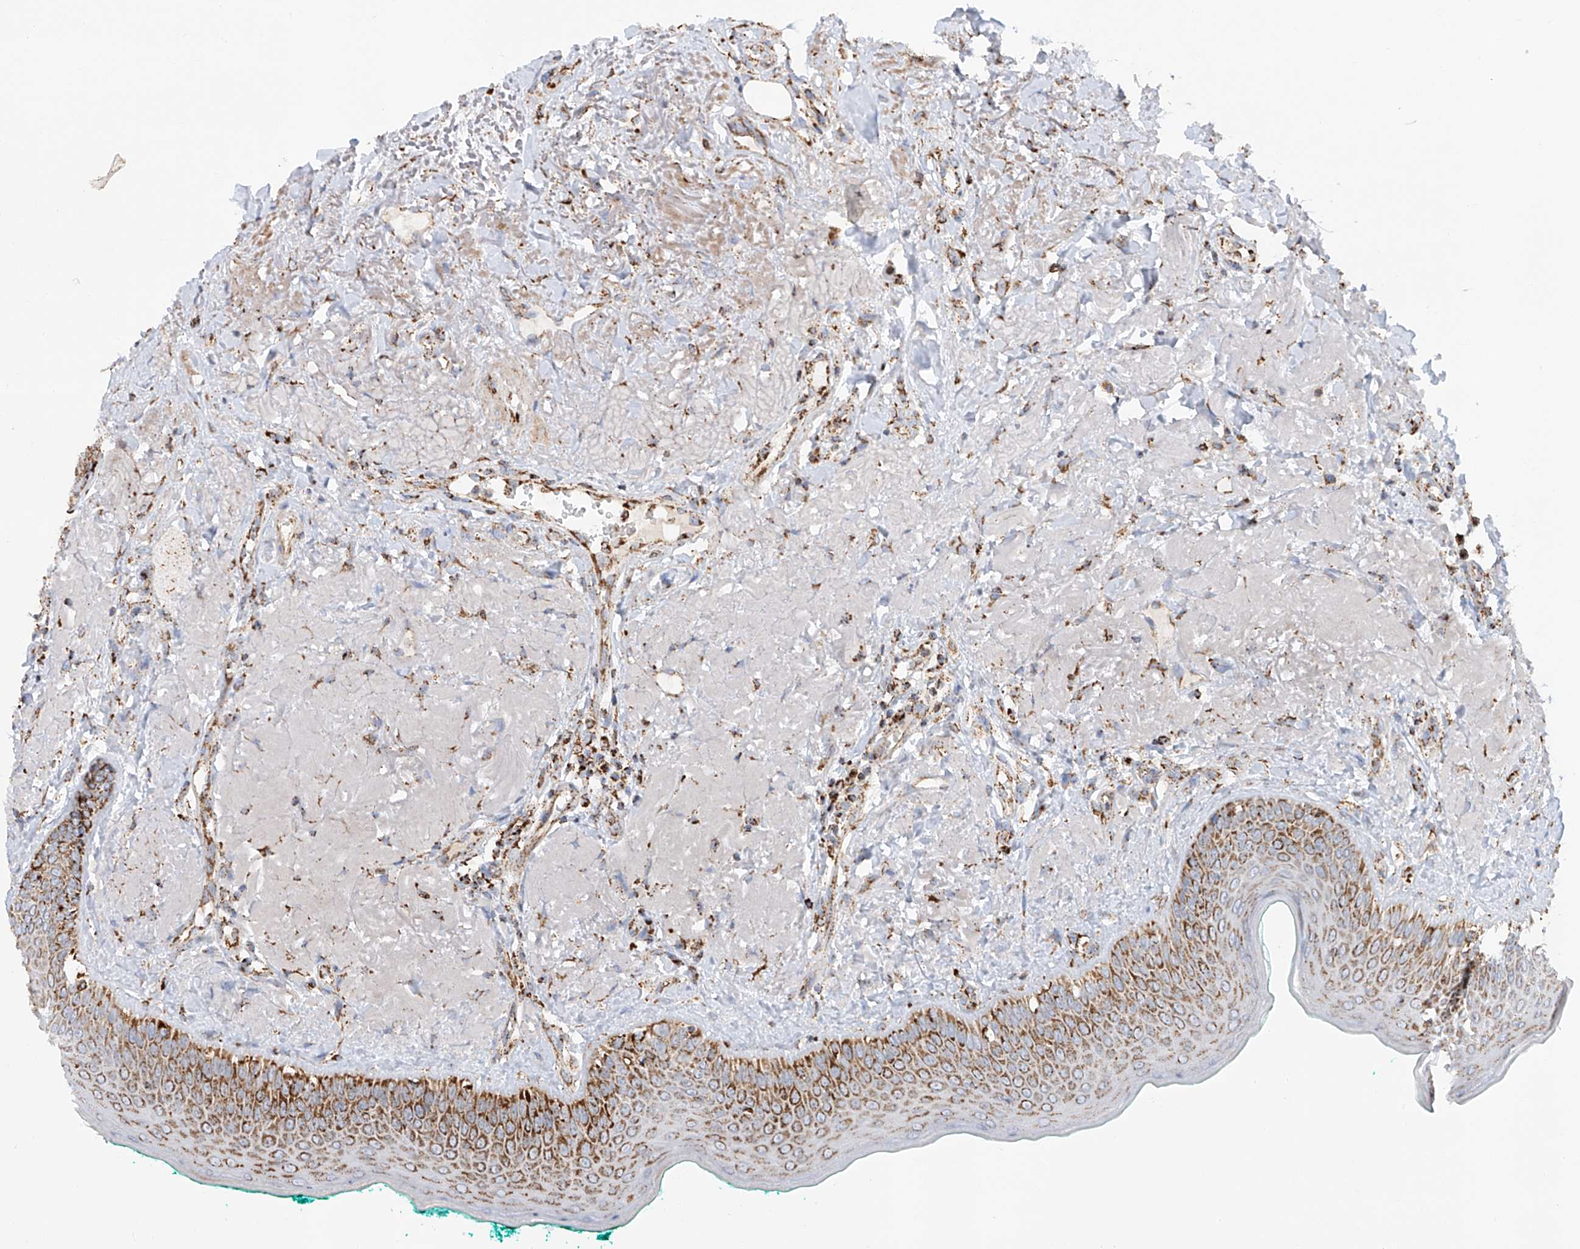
{"staining": {"intensity": "strong", "quantity": ">75%", "location": "cytoplasmic/membranous"}, "tissue": "oral mucosa", "cell_type": "Squamous epithelial cells", "image_type": "normal", "snomed": [{"axis": "morphology", "description": "Normal tissue, NOS"}, {"axis": "topography", "description": "Oral tissue"}], "caption": "A brown stain highlights strong cytoplasmic/membranous positivity of a protein in squamous epithelial cells of normal oral mucosa.", "gene": "TTC27", "patient": {"sex": "female", "age": 70}}